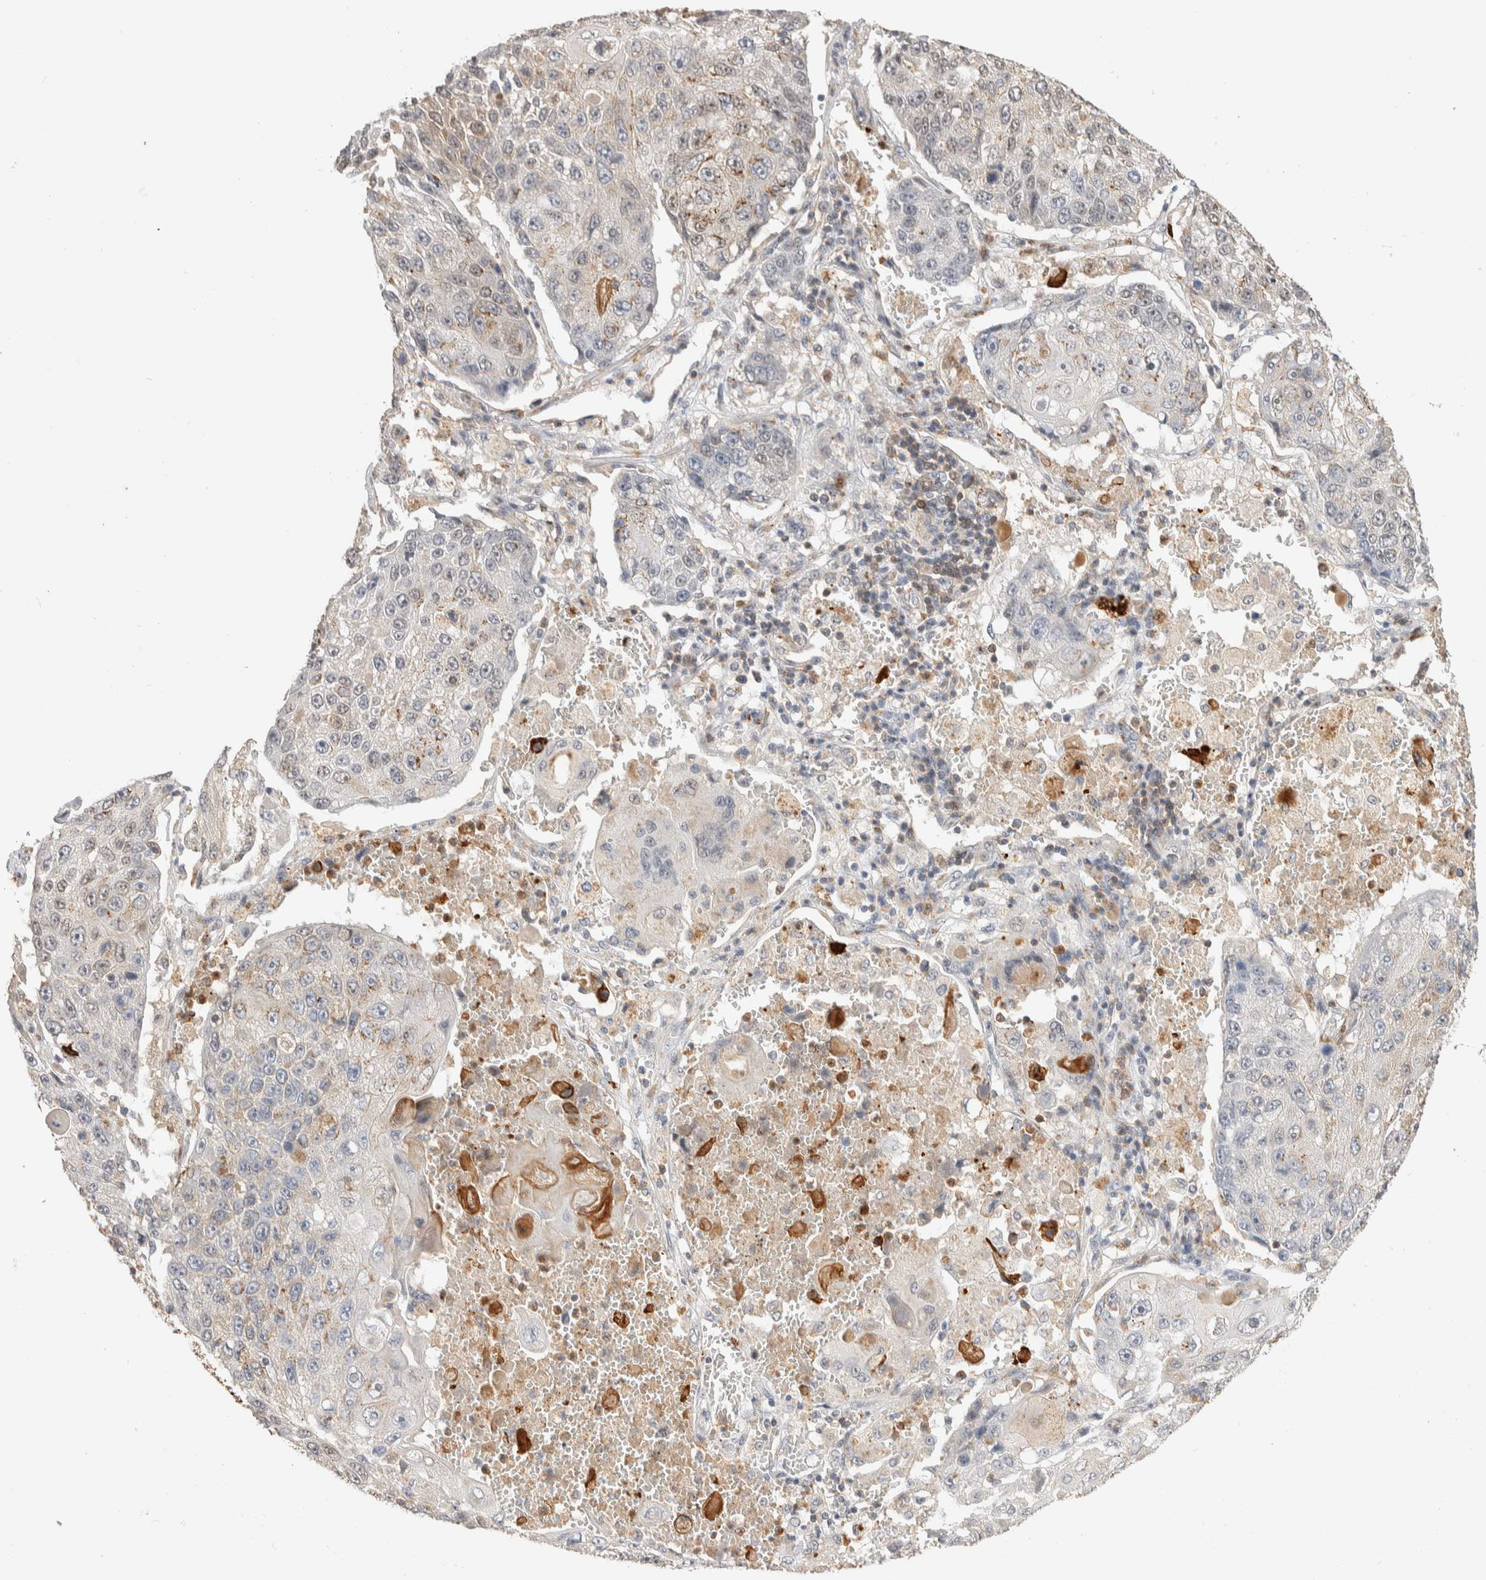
{"staining": {"intensity": "negative", "quantity": "none", "location": "none"}, "tissue": "lung cancer", "cell_type": "Tumor cells", "image_type": "cancer", "snomed": [{"axis": "morphology", "description": "Squamous cell carcinoma, NOS"}, {"axis": "topography", "description": "Lung"}], "caption": "IHC photomicrograph of neoplastic tissue: lung squamous cell carcinoma stained with DAB (3,3'-diaminobenzidine) reveals no significant protein staining in tumor cells.", "gene": "NSMAF", "patient": {"sex": "male", "age": 61}}